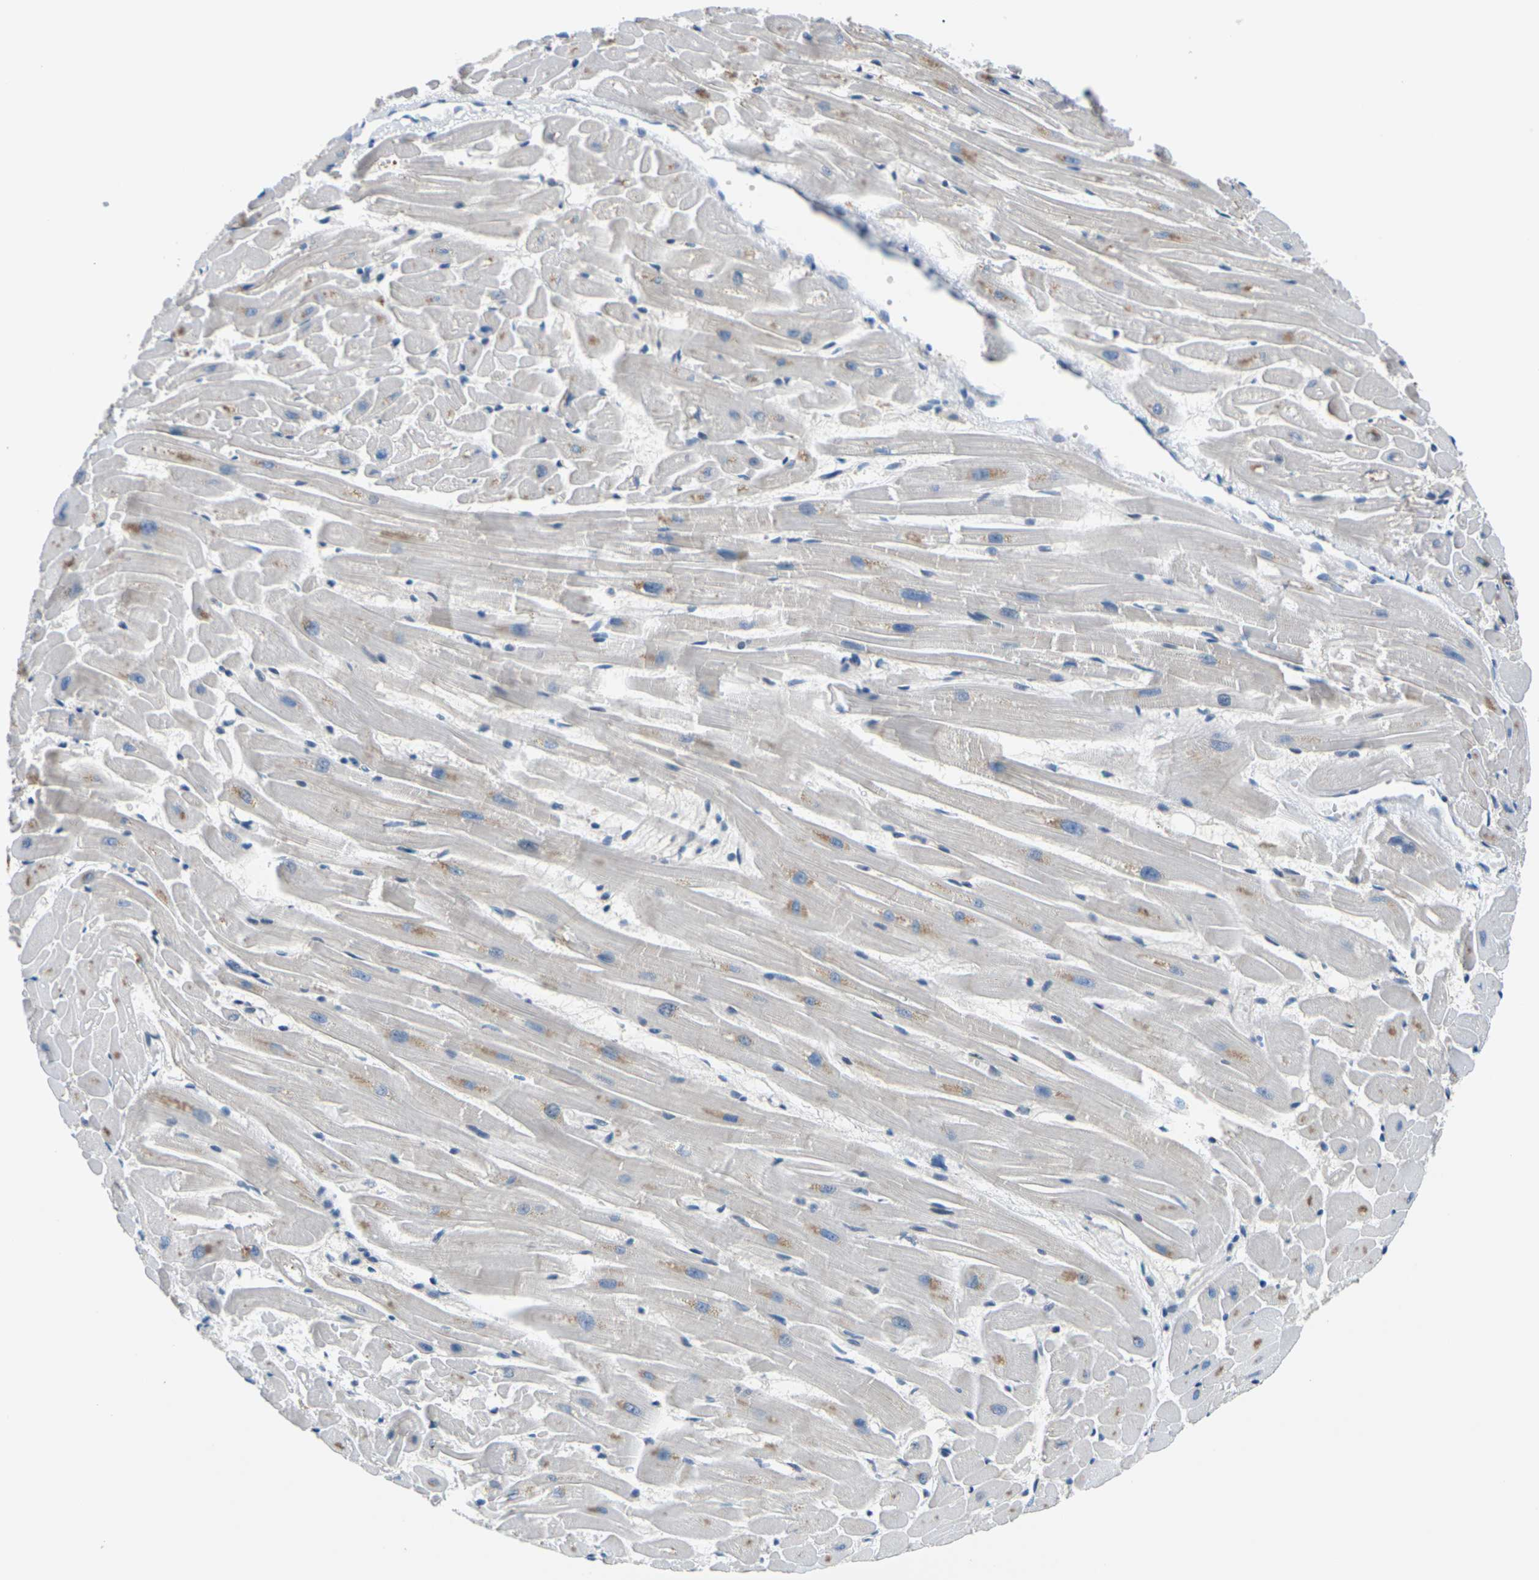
{"staining": {"intensity": "weak", "quantity": ">75%", "location": "cytoplasmic/membranous"}, "tissue": "heart muscle", "cell_type": "Cardiomyocytes", "image_type": "normal", "snomed": [{"axis": "morphology", "description": "Normal tissue, NOS"}, {"axis": "topography", "description": "Heart"}], "caption": "DAB immunohistochemical staining of unremarkable human heart muscle exhibits weak cytoplasmic/membranous protein expression in approximately >75% of cardiomyocytes. The staining is performed using DAB (3,3'-diaminobenzidine) brown chromogen to label protein expression. The nuclei are counter-stained blue using hematoxylin.", "gene": "SLC13A3", "patient": {"sex": "female", "age": 19}}